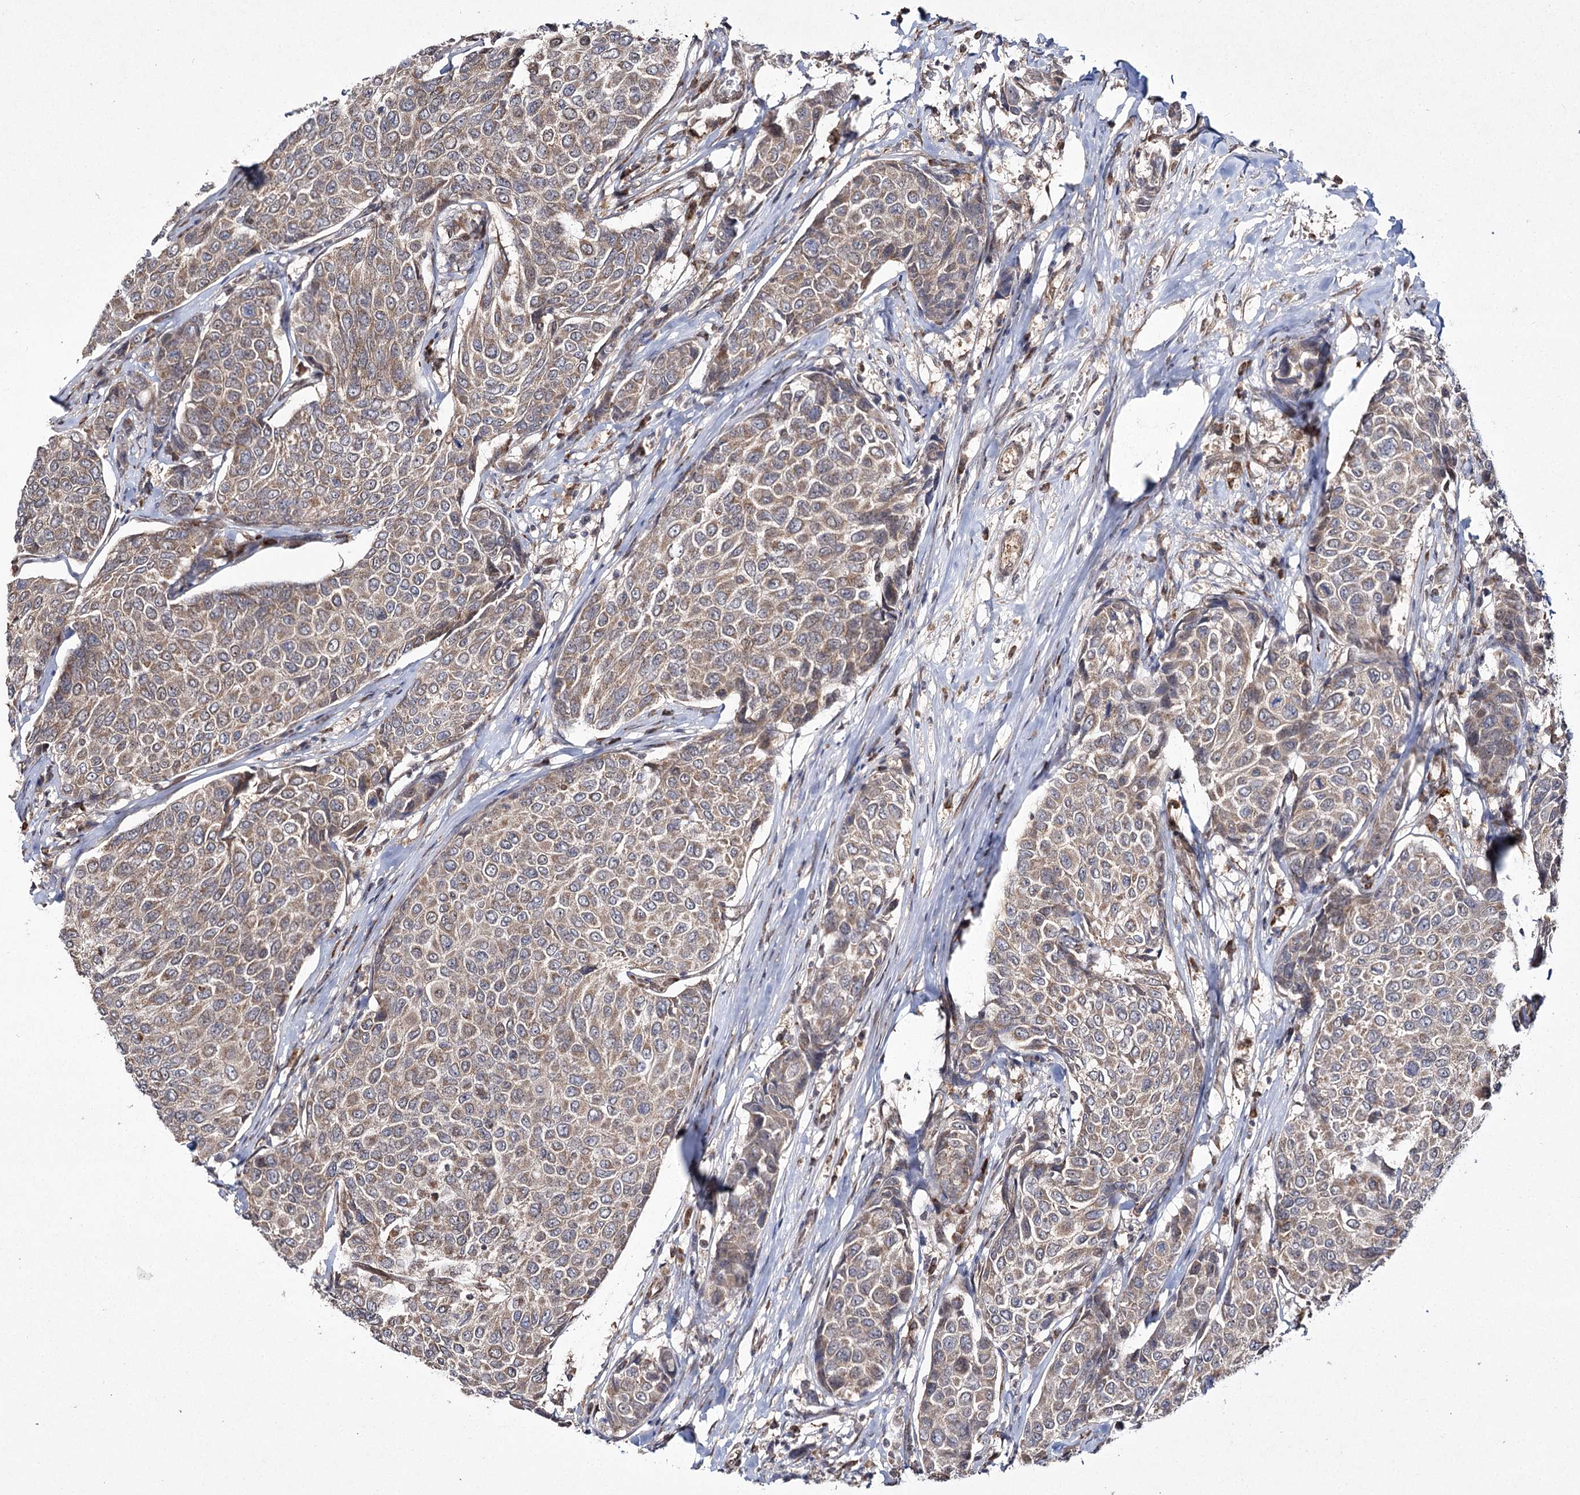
{"staining": {"intensity": "weak", "quantity": ">75%", "location": "cytoplasmic/membranous"}, "tissue": "breast cancer", "cell_type": "Tumor cells", "image_type": "cancer", "snomed": [{"axis": "morphology", "description": "Duct carcinoma"}, {"axis": "topography", "description": "Breast"}], "caption": "Breast cancer (infiltrating ductal carcinoma) stained for a protein demonstrates weak cytoplasmic/membranous positivity in tumor cells. (DAB = brown stain, brightfield microscopy at high magnification).", "gene": "TRNT1", "patient": {"sex": "female", "age": 55}}